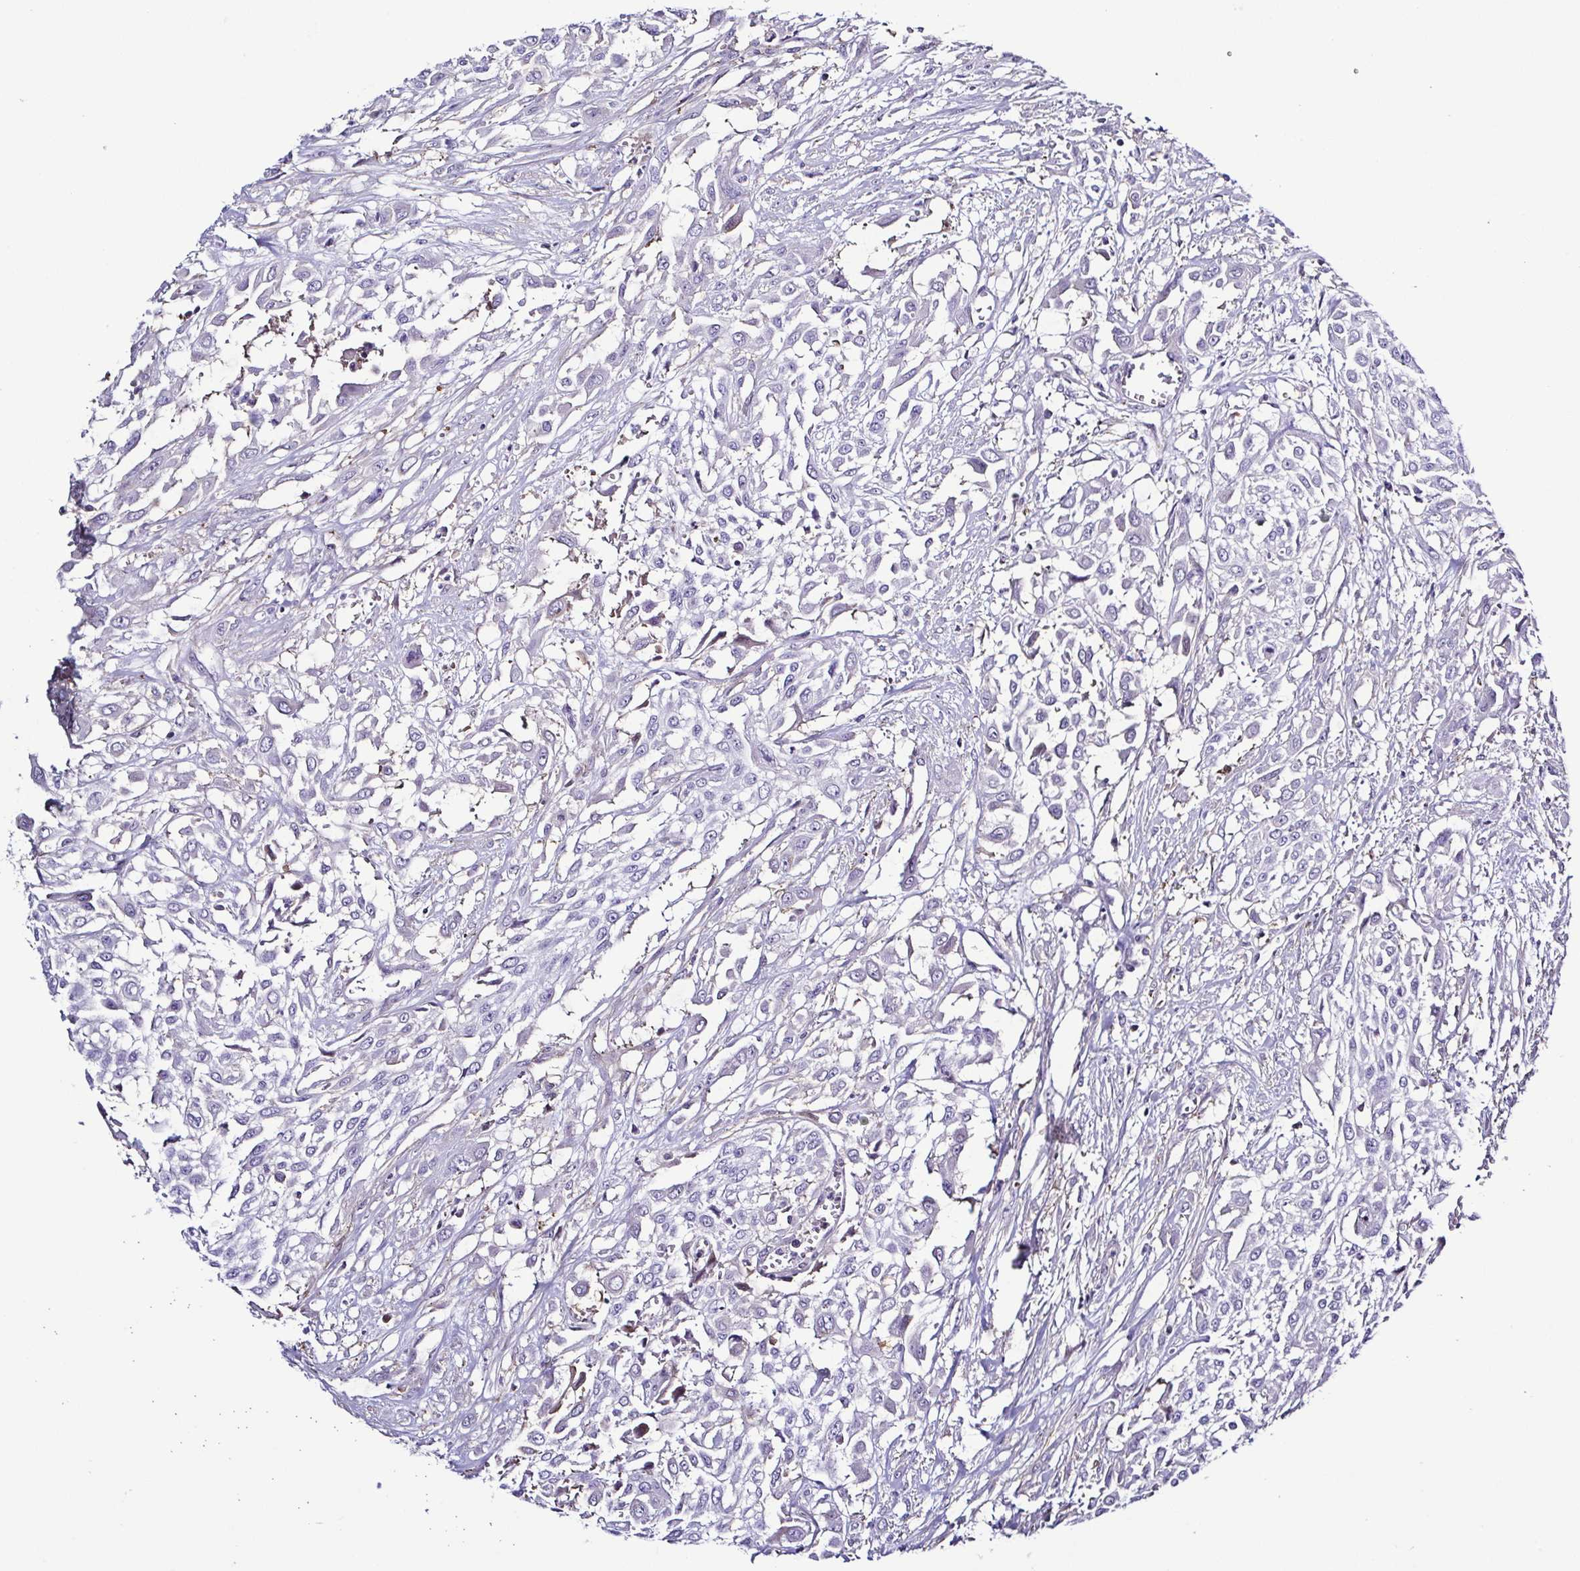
{"staining": {"intensity": "negative", "quantity": "none", "location": "none"}, "tissue": "urothelial cancer", "cell_type": "Tumor cells", "image_type": "cancer", "snomed": [{"axis": "morphology", "description": "Urothelial carcinoma, High grade"}, {"axis": "topography", "description": "Urinary bladder"}], "caption": "This is a histopathology image of IHC staining of urothelial cancer, which shows no positivity in tumor cells. (DAB (3,3'-diaminobenzidine) immunohistochemistry, high magnification).", "gene": "TNNT2", "patient": {"sex": "male", "age": 57}}